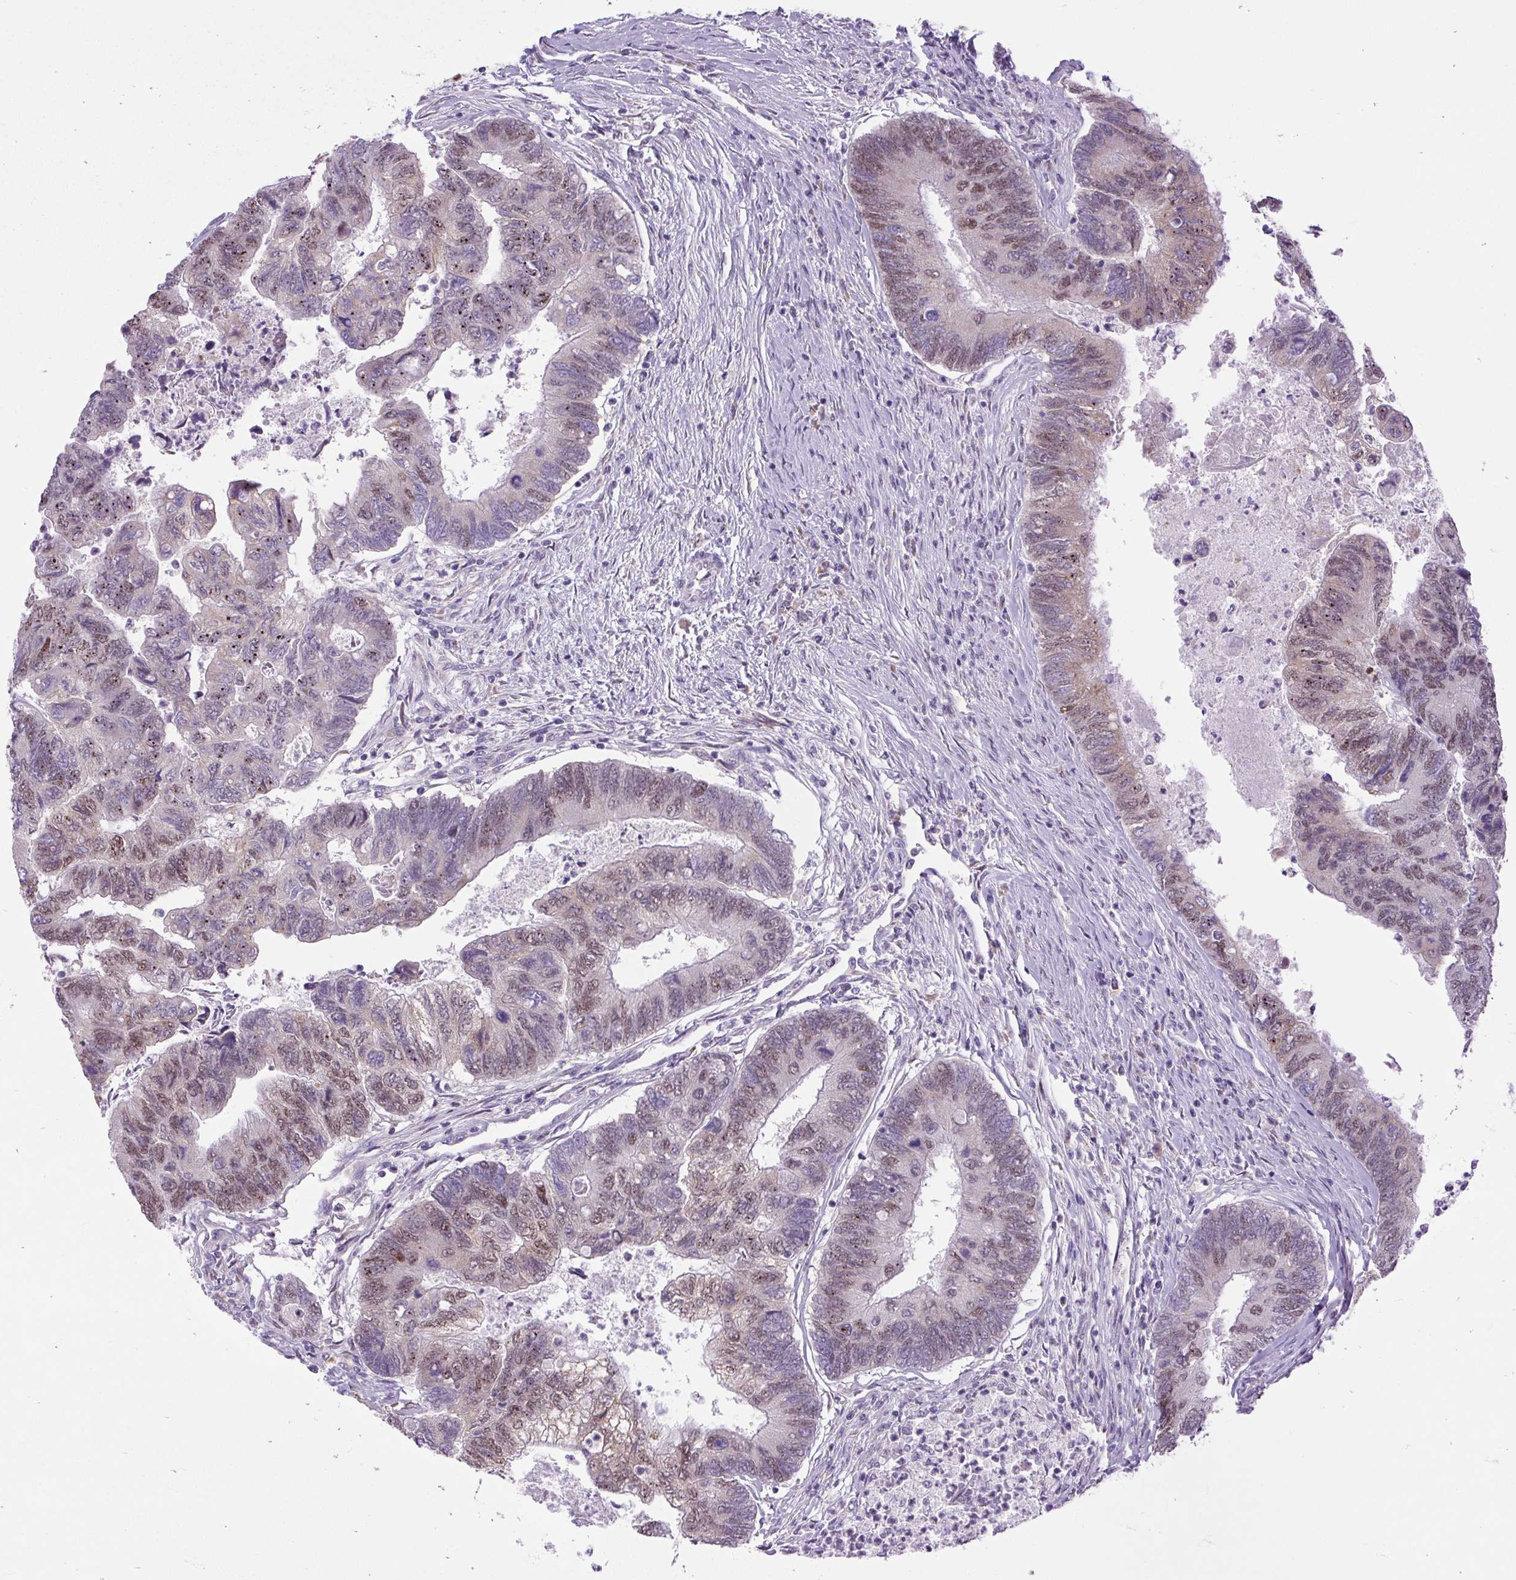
{"staining": {"intensity": "moderate", "quantity": ">75%", "location": "nuclear"}, "tissue": "colorectal cancer", "cell_type": "Tumor cells", "image_type": "cancer", "snomed": [{"axis": "morphology", "description": "Adenocarcinoma, NOS"}, {"axis": "topography", "description": "Colon"}], "caption": "There is medium levels of moderate nuclear expression in tumor cells of colorectal cancer, as demonstrated by immunohistochemical staining (brown color).", "gene": "SCO2", "patient": {"sex": "female", "age": 67}}